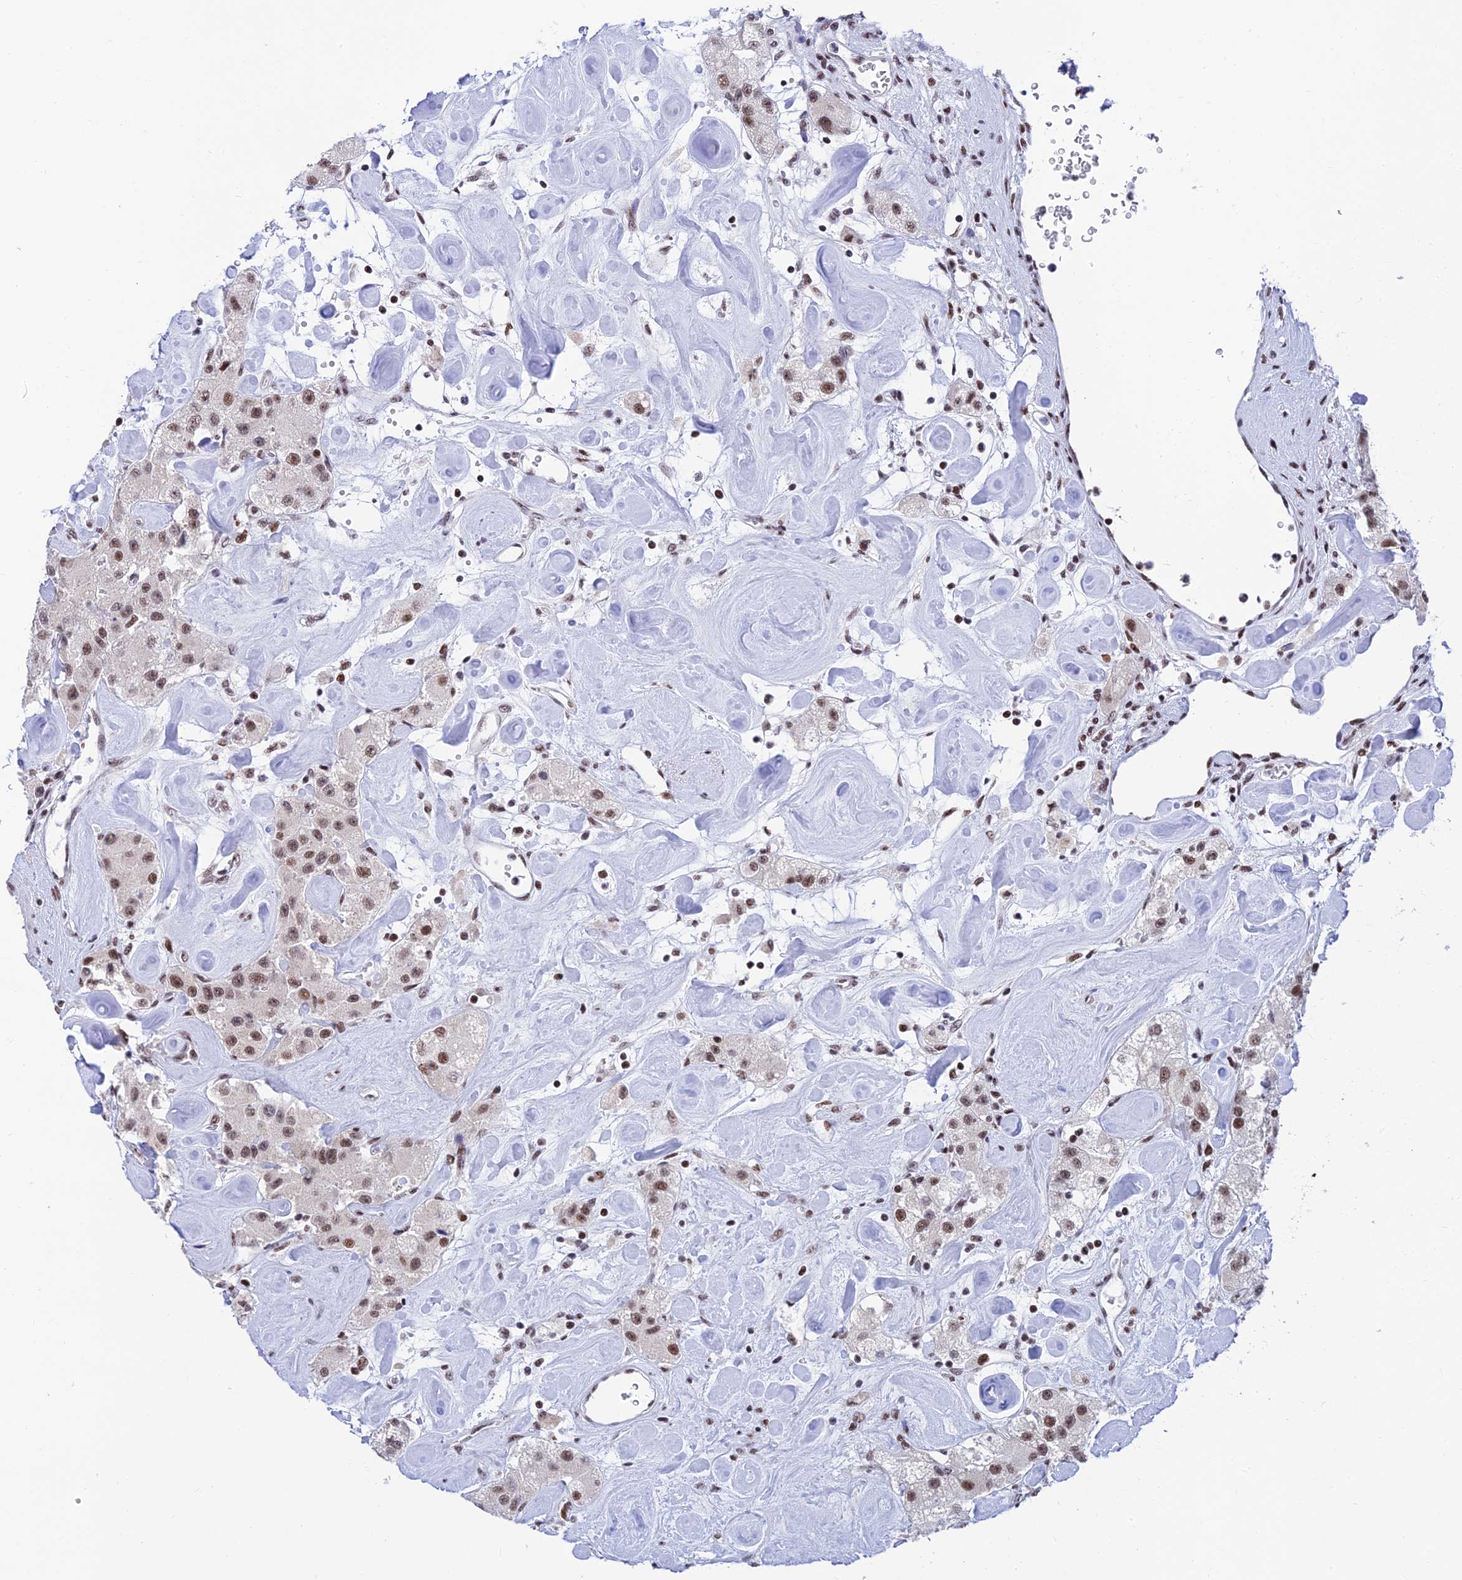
{"staining": {"intensity": "weak", "quantity": ">75%", "location": "nuclear"}, "tissue": "carcinoid", "cell_type": "Tumor cells", "image_type": "cancer", "snomed": [{"axis": "morphology", "description": "Carcinoid, malignant, NOS"}, {"axis": "topography", "description": "Pancreas"}], "caption": "A photomicrograph showing weak nuclear expression in about >75% of tumor cells in malignant carcinoid, as visualized by brown immunohistochemical staining.", "gene": "USP22", "patient": {"sex": "male", "age": 41}}